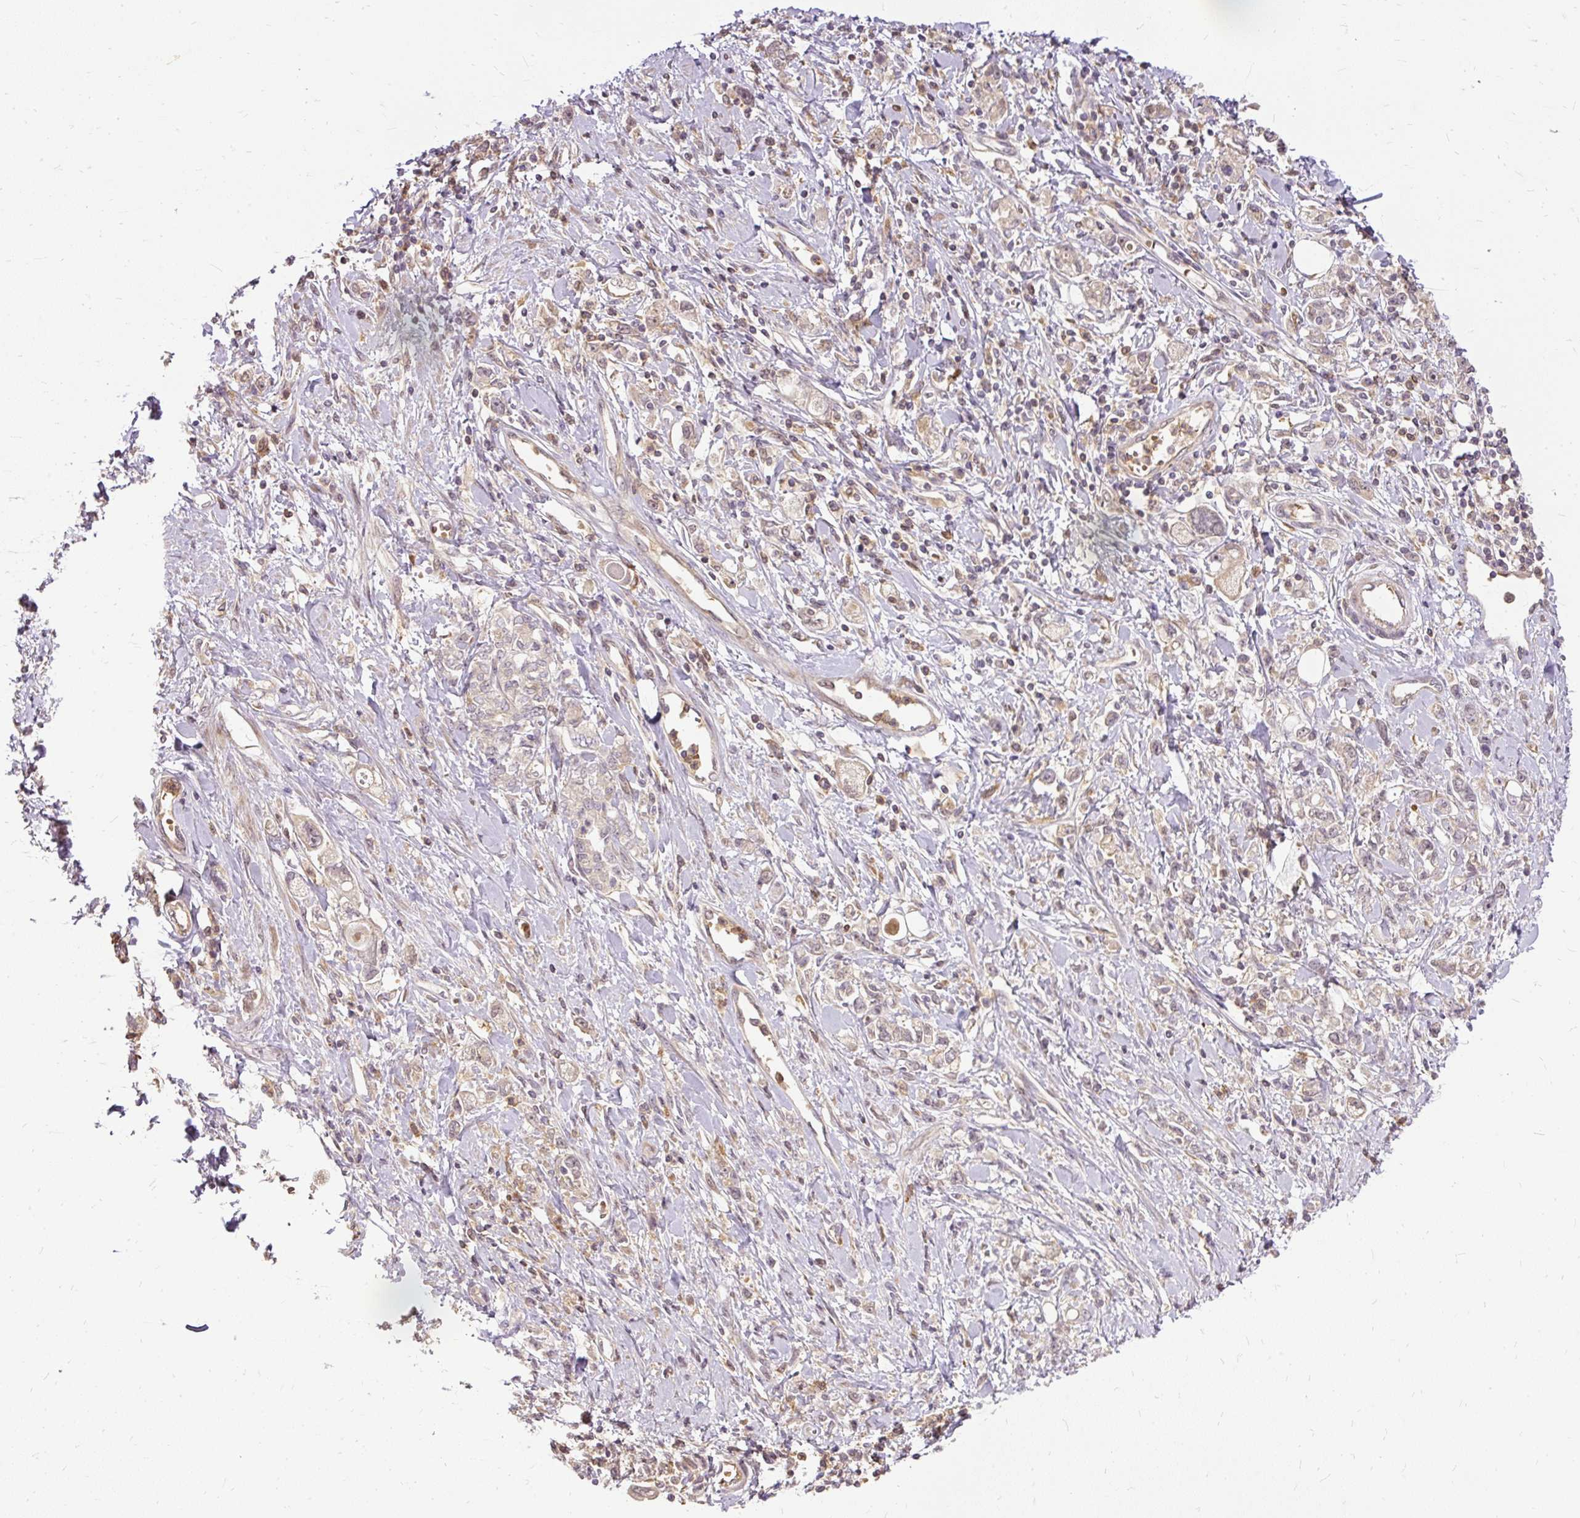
{"staining": {"intensity": "weak", "quantity": "25%-75%", "location": "cytoplasmic/membranous"}, "tissue": "stomach cancer", "cell_type": "Tumor cells", "image_type": "cancer", "snomed": [{"axis": "morphology", "description": "Adenocarcinoma, NOS"}, {"axis": "topography", "description": "Stomach"}], "caption": "A micrograph of human stomach adenocarcinoma stained for a protein reveals weak cytoplasmic/membranous brown staining in tumor cells.", "gene": "AP5S1", "patient": {"sex": "female", "age": 76}}